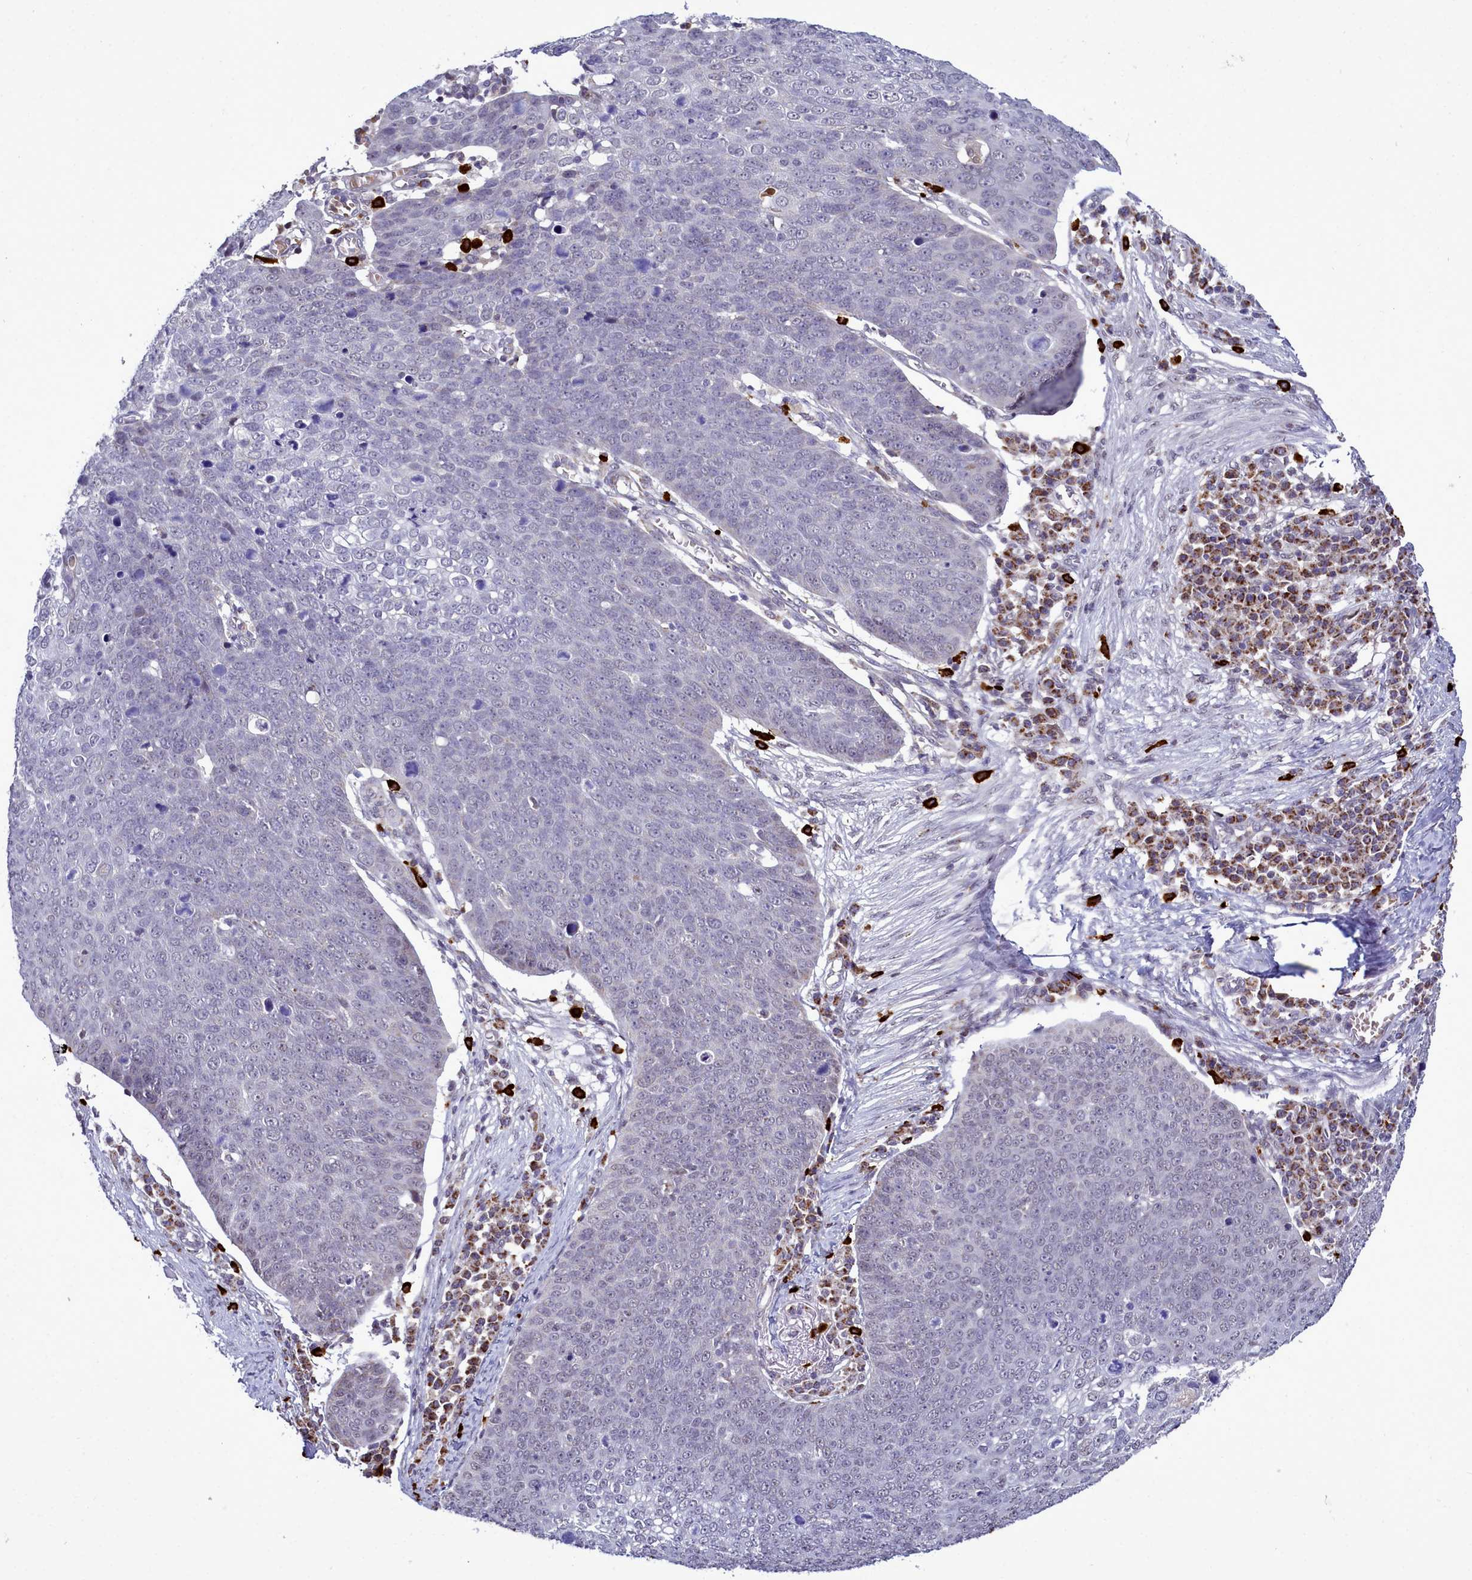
{"staining": {"intensity": "negative", "quantity": "none", "location": "none"}, "tissue": "skin cancer", "cell_type": "Tumor cells", "image_type": "cancer", "snomed": [{"axis": "morphology", "description": "Squamous cell carcinoma, NOS"}, {"axis": "topography", "description": "Skin"}], "caption": "Skin cancer was stained to show a protein in brown. There is no significant expression in tumor cells.", "gene": "POM121L2", "patient": {"sex": "male", "age": 71}}